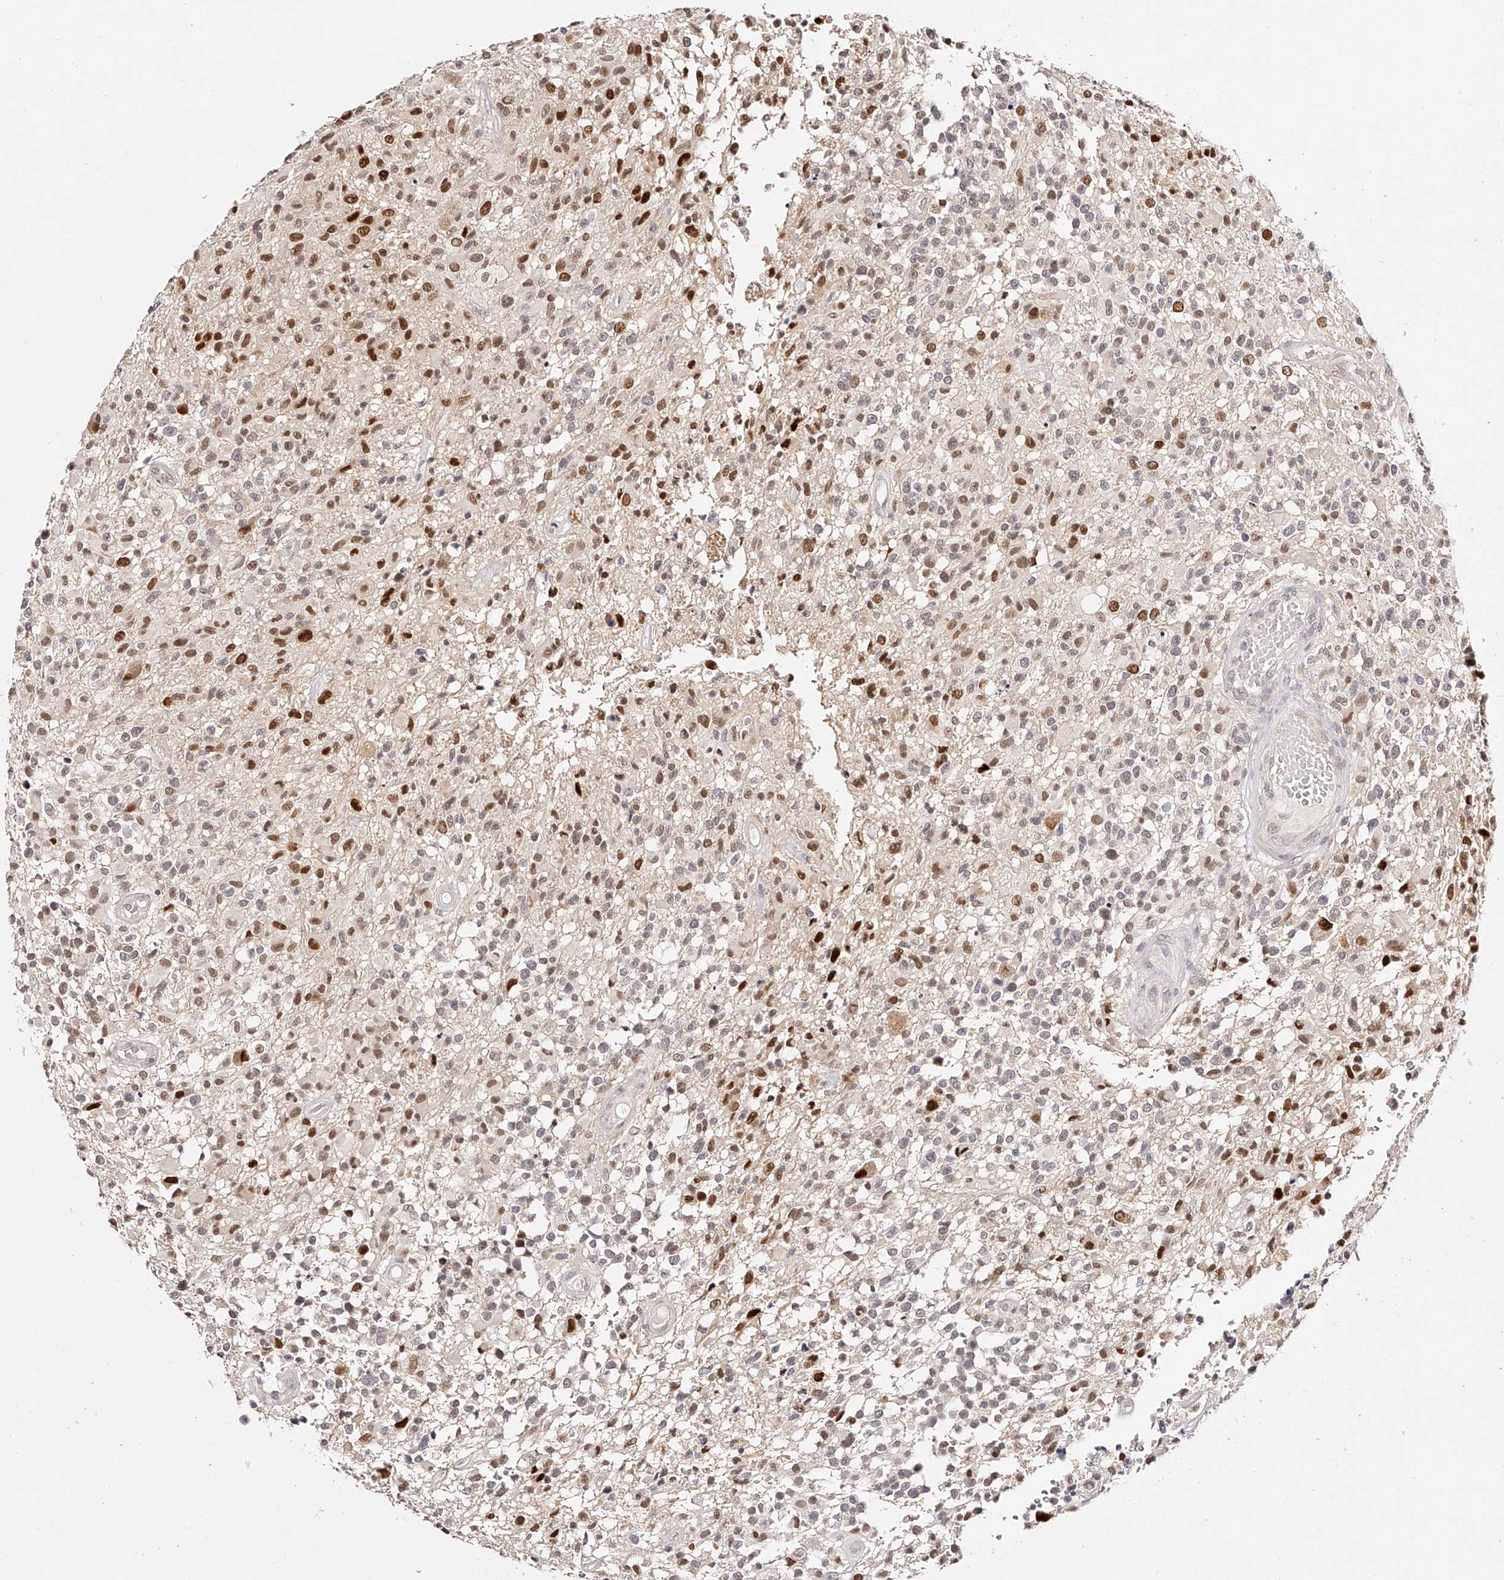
{"staining": {"intensity": "strong", "quantity": "25%-75%", "location": "nuclear"}, "tissue": "glioma", "cell_type": "Tumor cells", "image_type": "cancer", "snomed": [{"axis": "morphology", "description": "Glioma, malignant, High grade"}, {"axis": "morphology", "description": "Glioblastoma, NOS"}, {"axis": "topography", "description": "Brain"}], "caption": "Human glioblastoma stained for a protein (brown) demonstrates strong nuclear positive expression in approximately 25%-75% of tumor cells.", "gene": "USF3", "patient": {"sex": "male", "age": 60}}